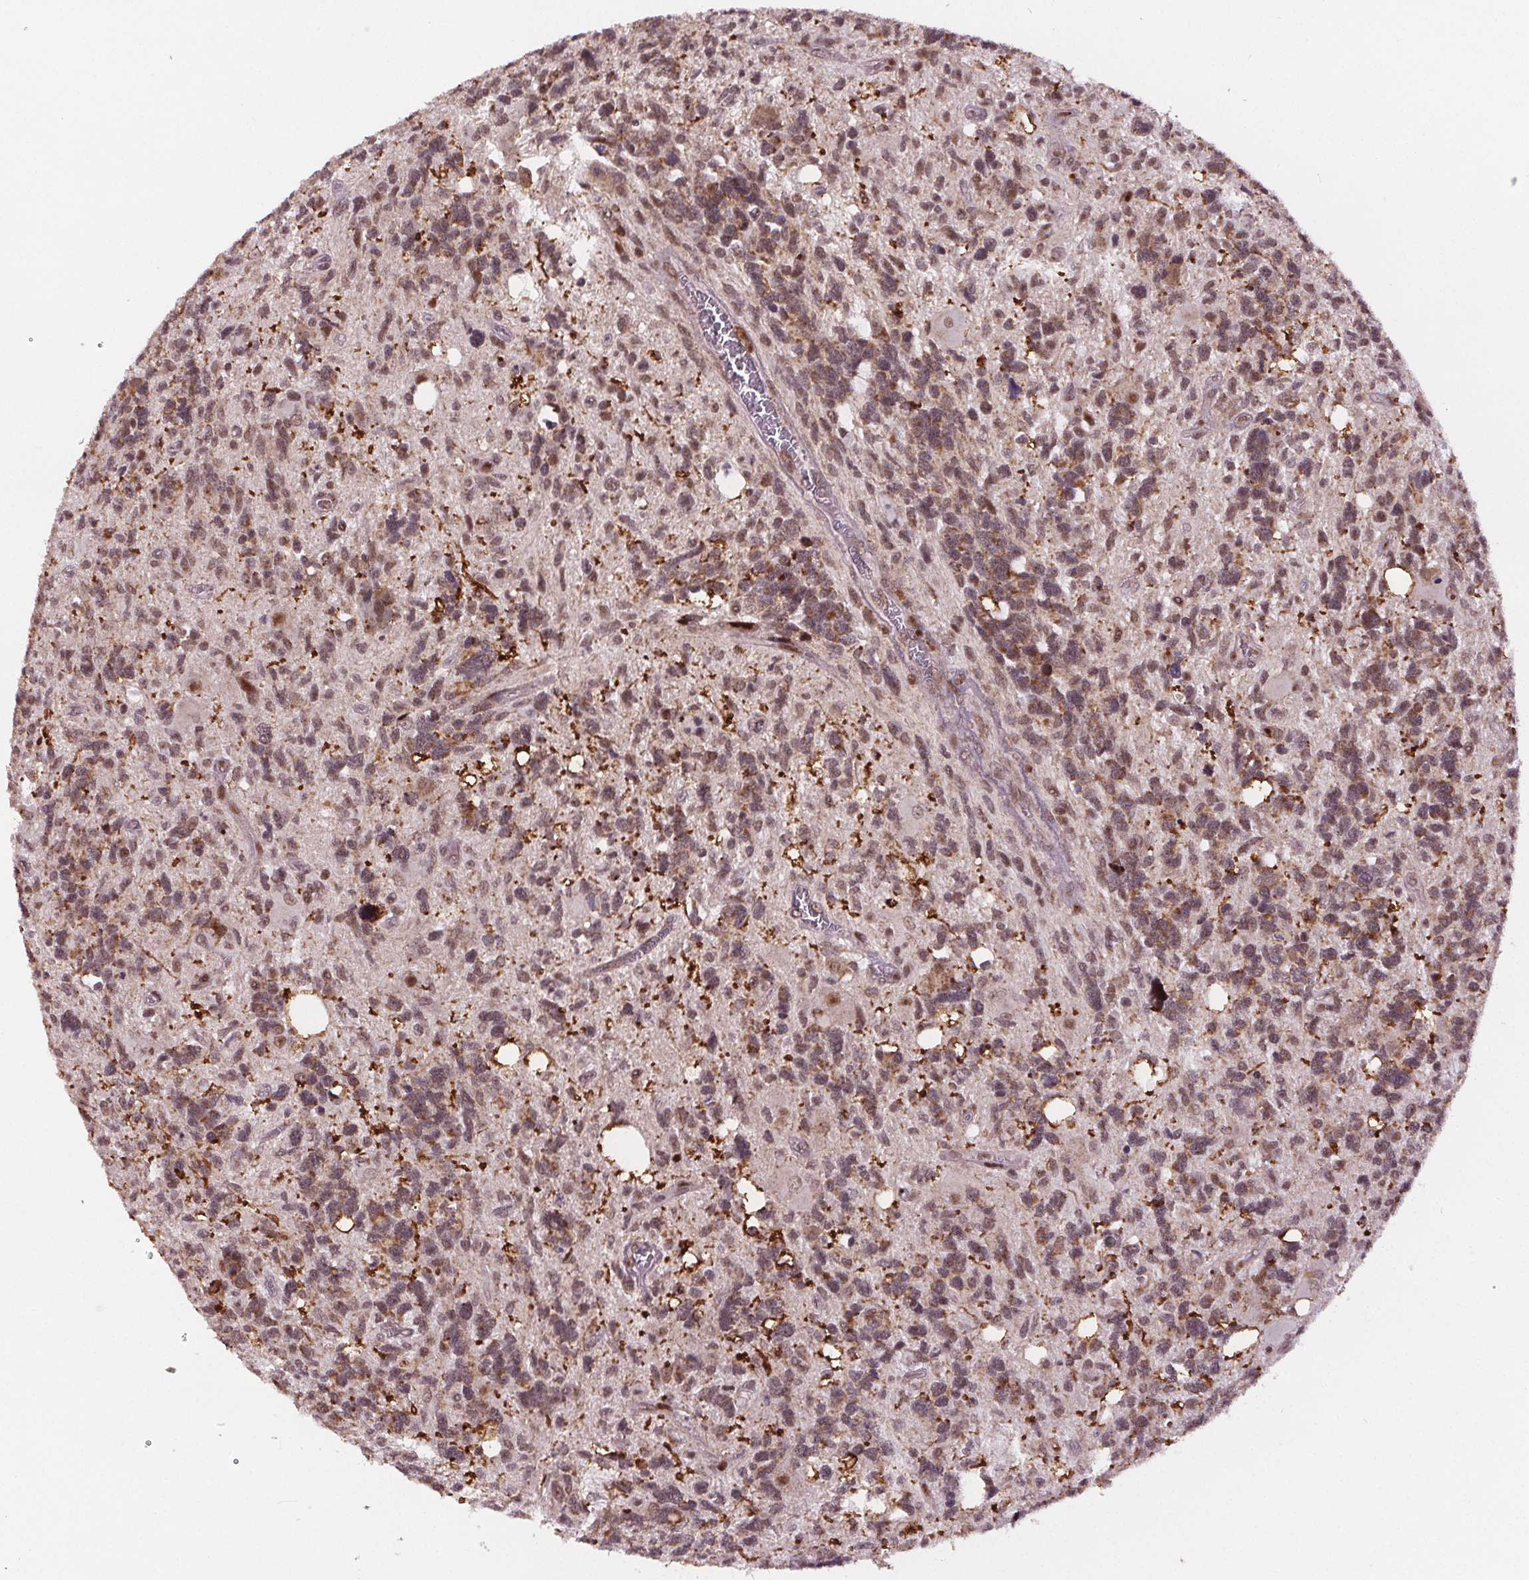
{"staining": {"intensity": "moderate", "quantity": ">75%", "location": "cytoplasmic/membranous,nuclear"}, "tissue": "glioma", "cell_type": "Tumor cells", "image_type": "cancer", "snomed": [{"axis": "morphology", "description": "Glioma, malignant, High grade"}, {"axis": "topography", "description": "Brain"}], "caption": "IHC histopathology image of neoplastic tissue: glioma stained using immunohistochemistry (IHC) displays medium levels of moderate protein expression localized specifically in the cytoplasmic/membranous and nuclear of tumor cells, appearing as a cytoplasmic/membranous and nuclear brown color.", "gene": "SNRNP35", "patient": {"sex": "male", "age": 49}}